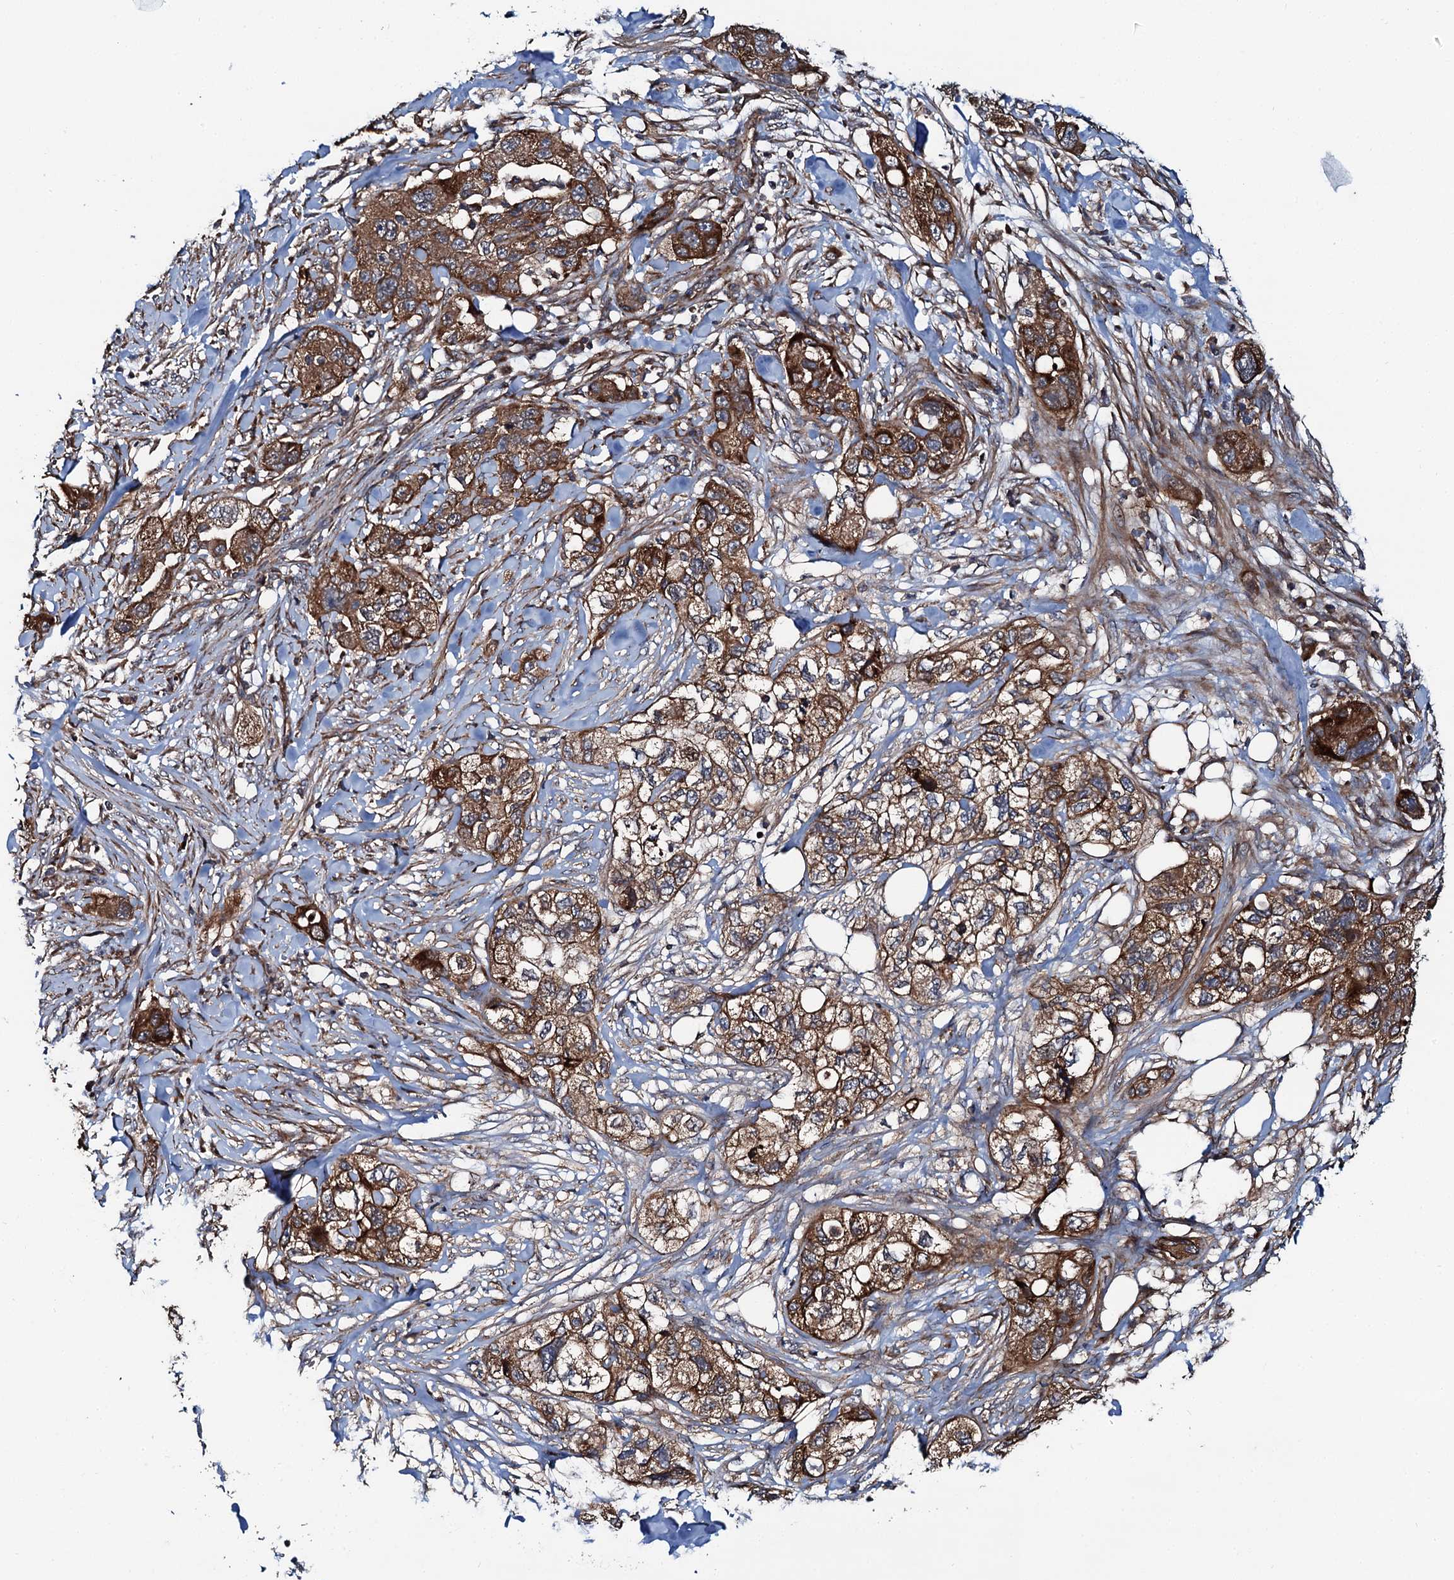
{"staining": {"intensity": "strong", "quantity": ">75%", "location": "cytoplasmic/membranous"}, "tissue": "pancreatic cancer", "cell_type": "Tumor cells", "image_type": "cancer", "snomed": [{"axis": "morphology", "description": "Adenocarcinoma, NOS"}, {"axis": "topography", "description": "Pancreas"}], "caption": "Immunohistochemistry photomicrograph of neoplastic tissue: adenocarcinoma (pancreatic) stained using immunohistochemistry (IHC) reveals high levels of strong protein expression localized specifically in the cytoplasmic/membranous of tumor cells, appearing as a cytoplasmic/membranous brown color.", "gene": "NEK1", "patient": {"sex": "female", "age": 78}}